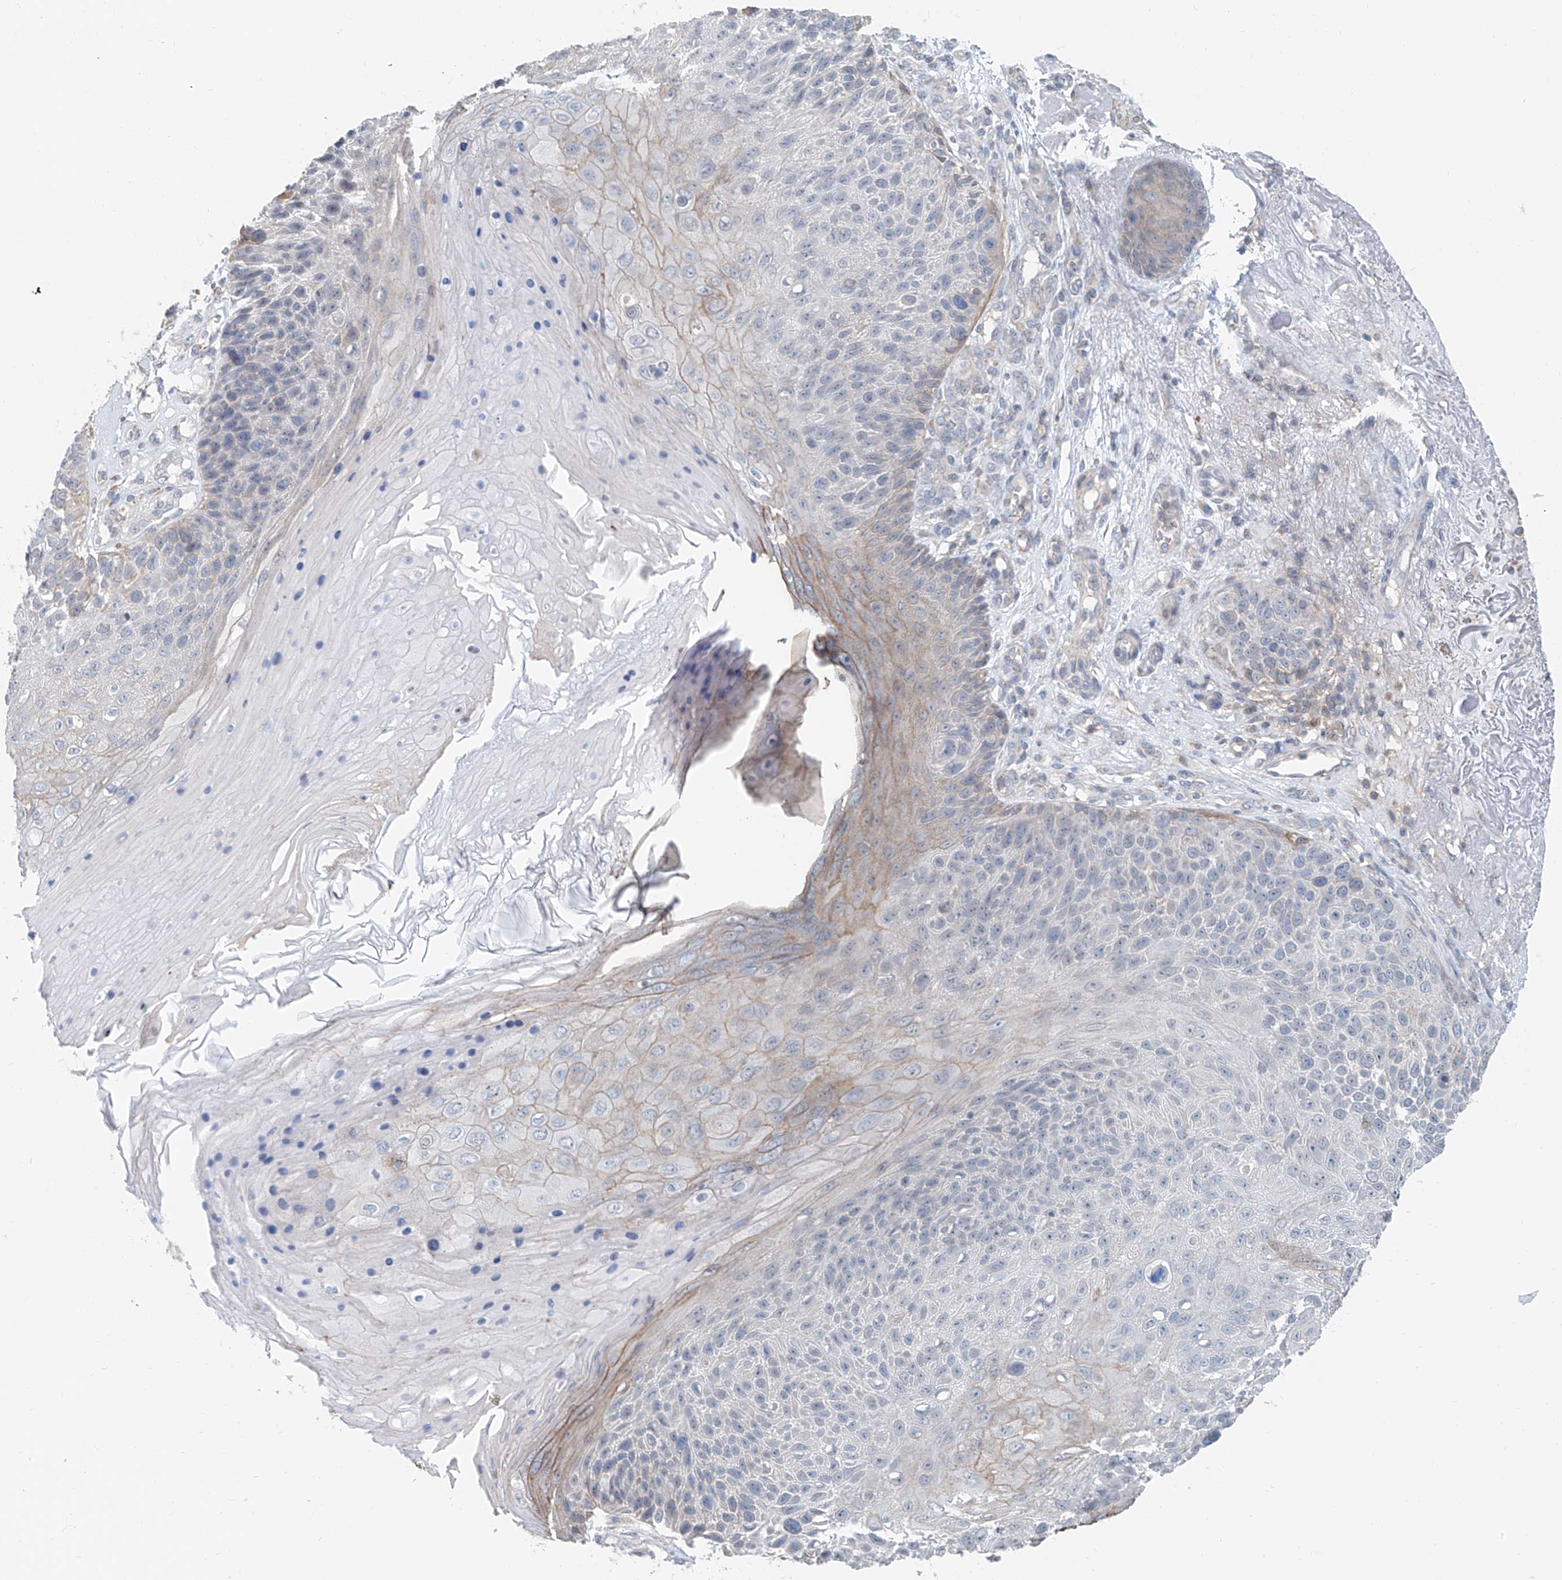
{"staining": {"intensity": "weak", "quantity": "<25%", "location": "cytoplasmic/membranous"}, "tissue": "skin cancer", "cell_type": "Tumor cells", "image_type": "cancer", "snomed": [{"axis": "morphology", "description": "Squamous cell carcinoma, NOS"}, {"axis": "topography", "description": "Skin"}], "caption": "Tumor cells are negative for brown protein staining in squamous cell carcinoma (skin). (Immunohistochemistry (ihc), brightfield microscopy, high magnification).", "gene": "KCNK10", "patient": {"sex": "female", "age": 88}}